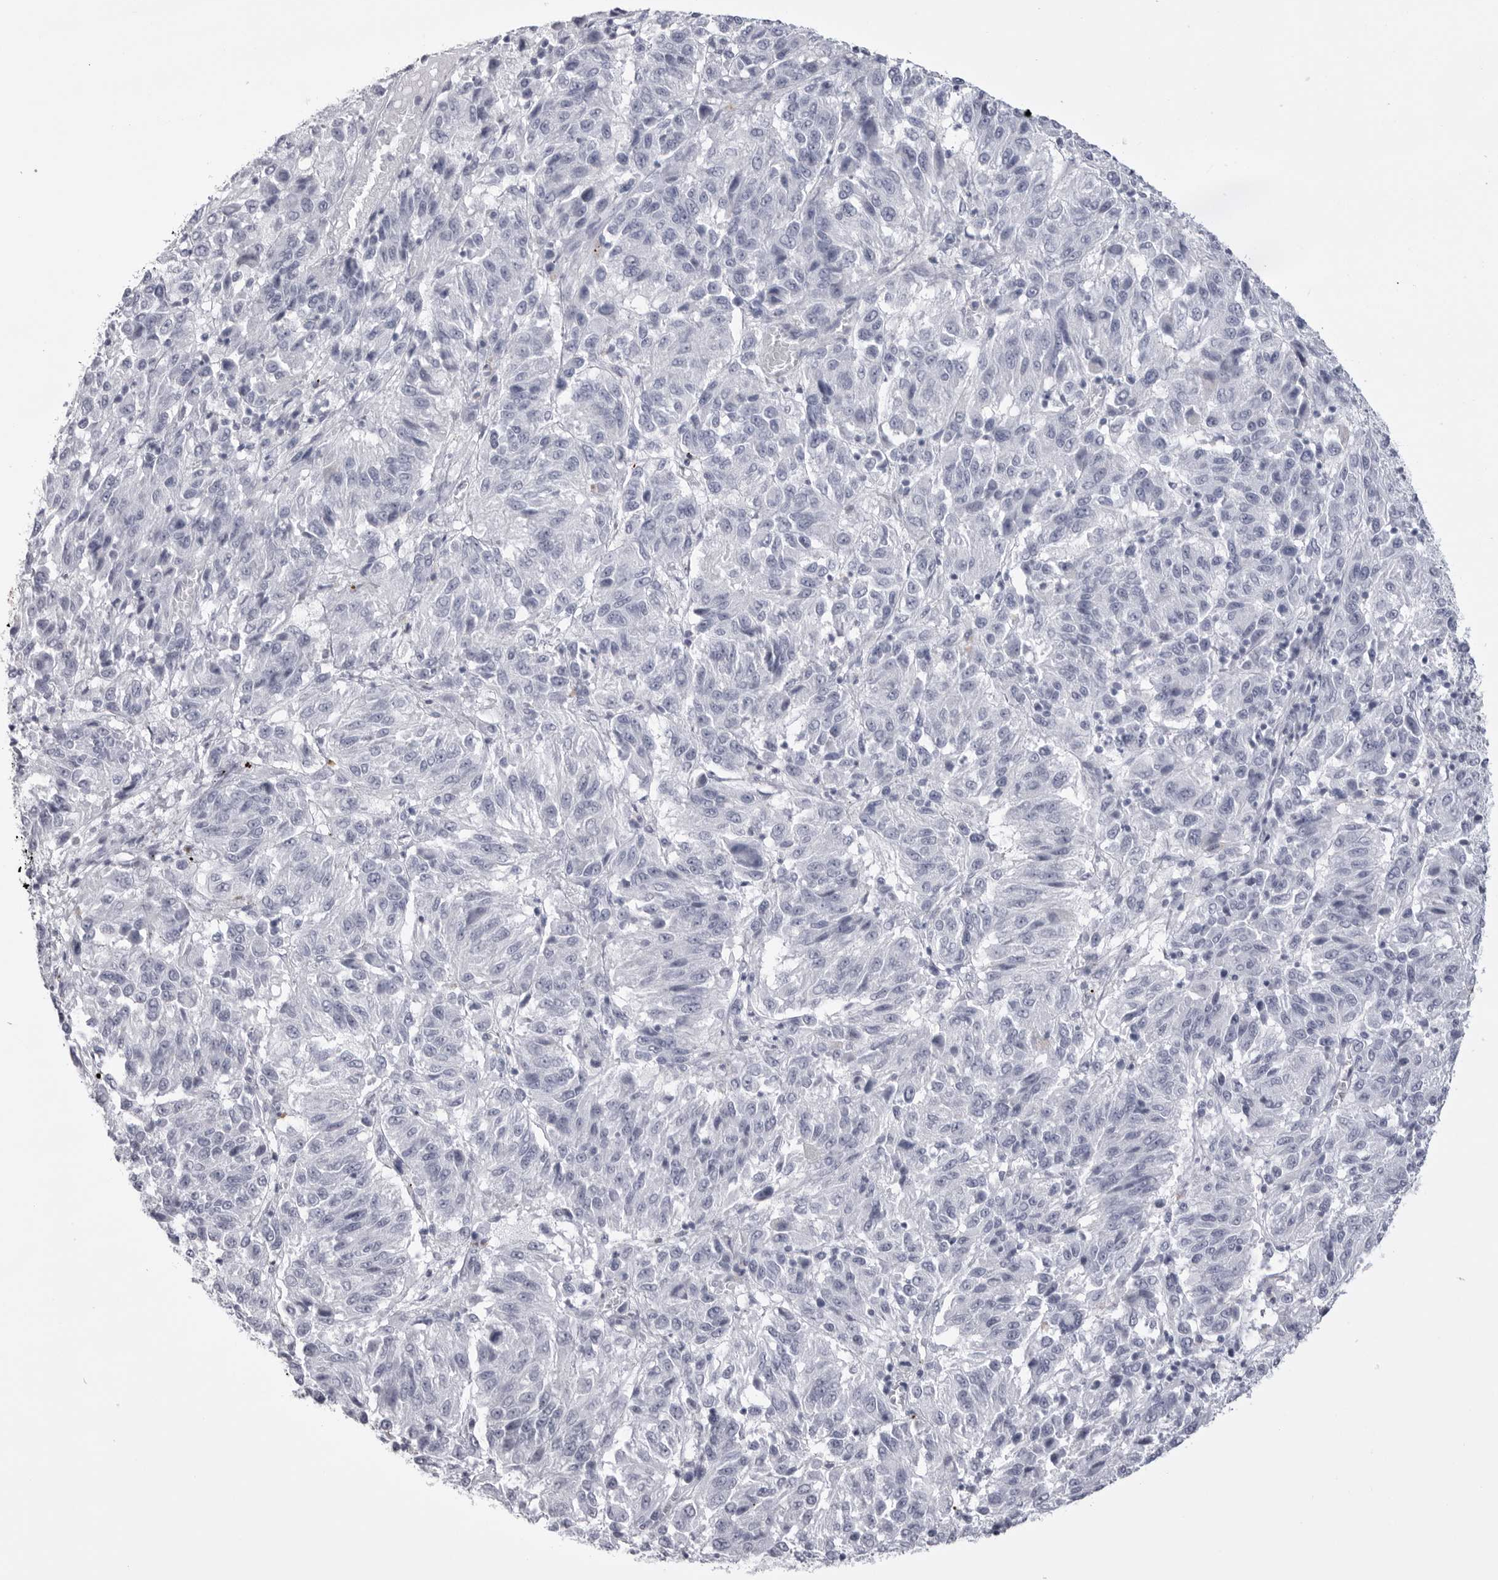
{"staining": {"intensity": "negative", "quantity": "none", "location": "none"}, "tissue": "melanoma", "cell_type": "Tumor cells", "image_type": "cancer", "snomed": [{"axis": "morphology", "description": "Malignant melanoma, NOS"}, {"axis": "topography", "description": "Skin"}], "caption": "Melanoma stained for a protein using IHC exhibits no staining tumor cells.", "gene": "COL26A1", "patient": {"sex": "female", "age": 82}}